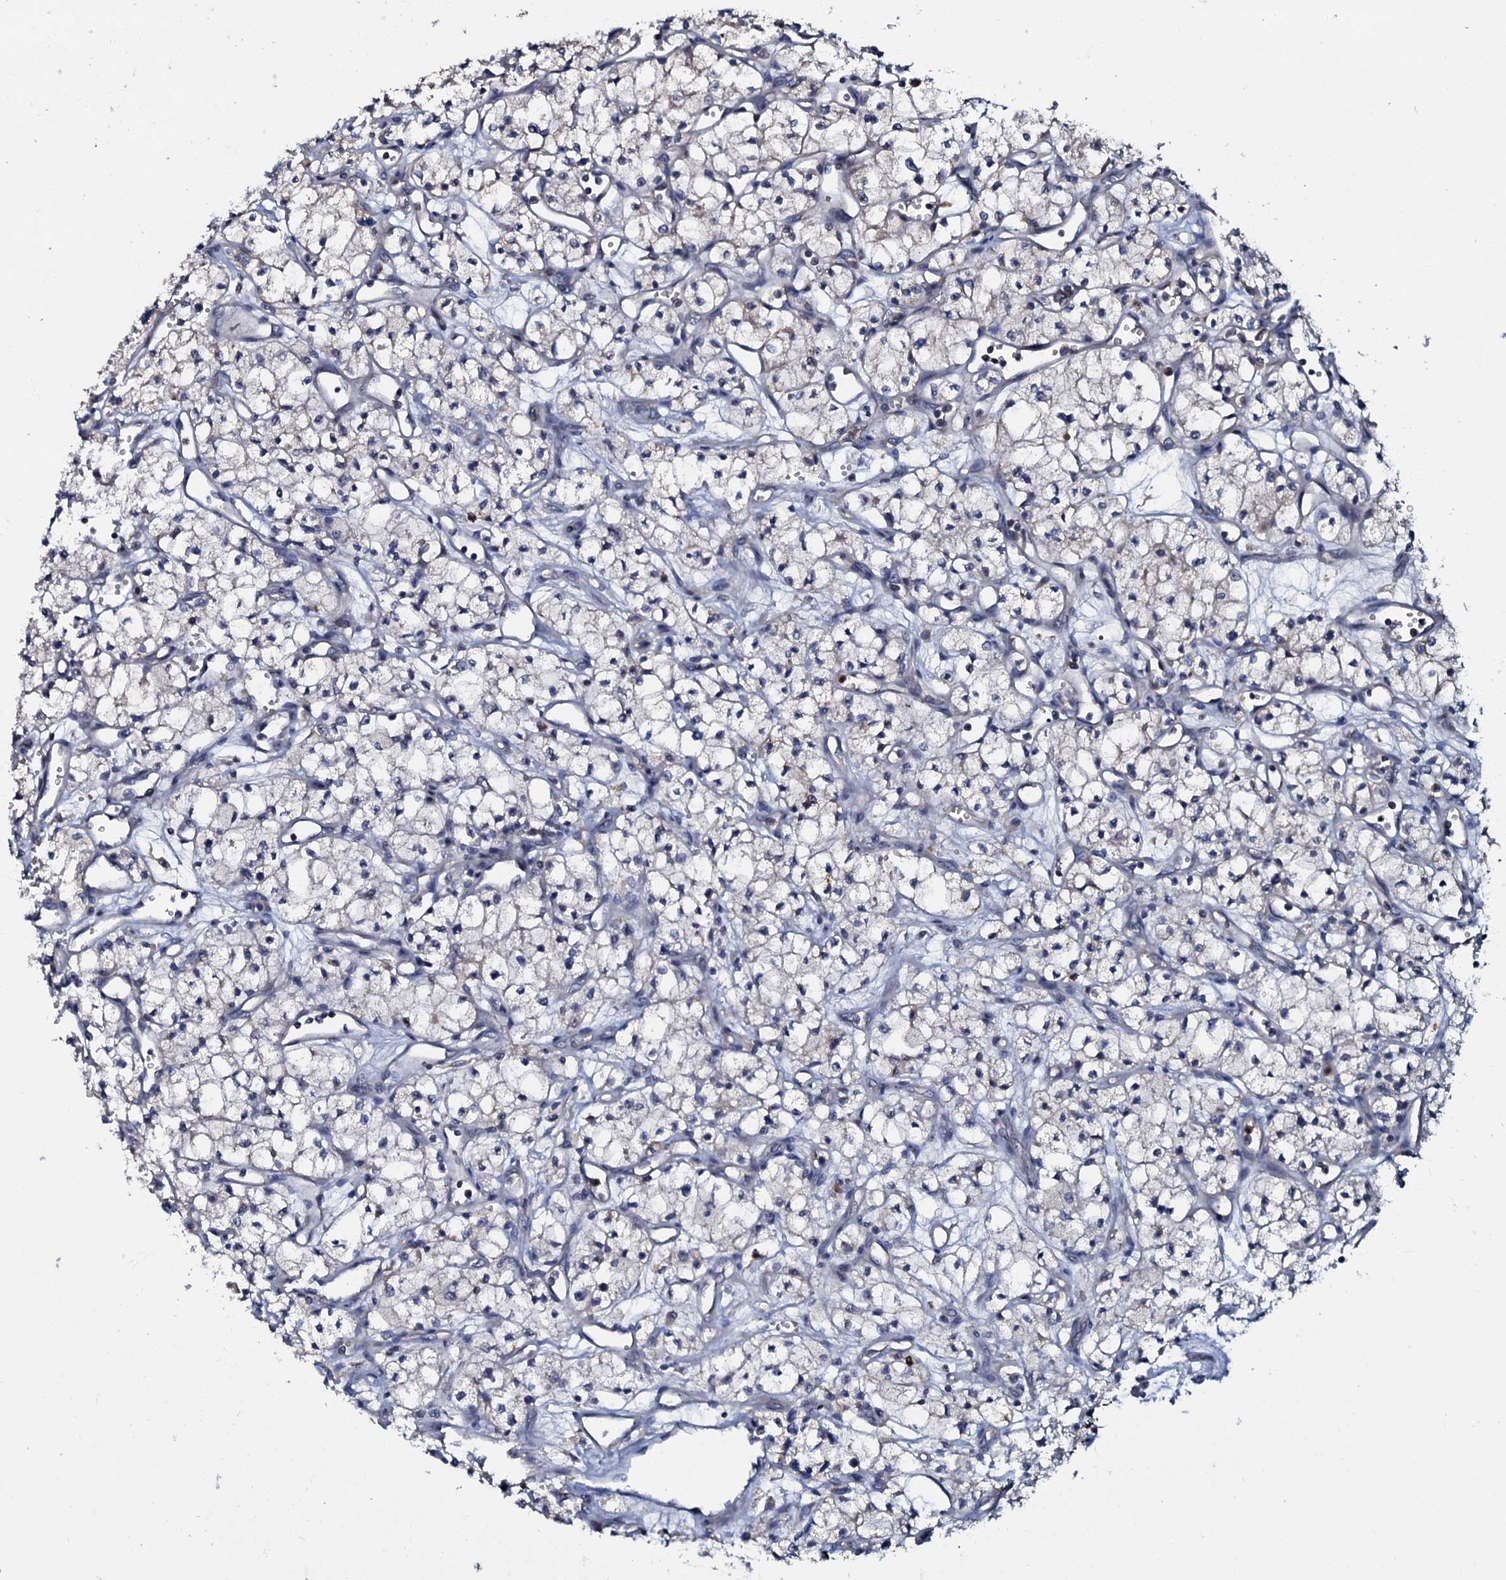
{"staining": {"intensity": "negative", "quantity": "none", "location": "none"}, "tissue": "renal cancer", "cell_type": "Tumor cells", "image_type": "cancer", "snomed": [{"axis": "morphology", "description": "Adenocarcinoma, NOS"}, {"axis": "topography", "description": "Kidney"}], "caption": "Tumor cells show no significant staining in renal adenocarcinoma.", "gene": "CPNE2", "patient": {"sex": "male", "age": 59}}